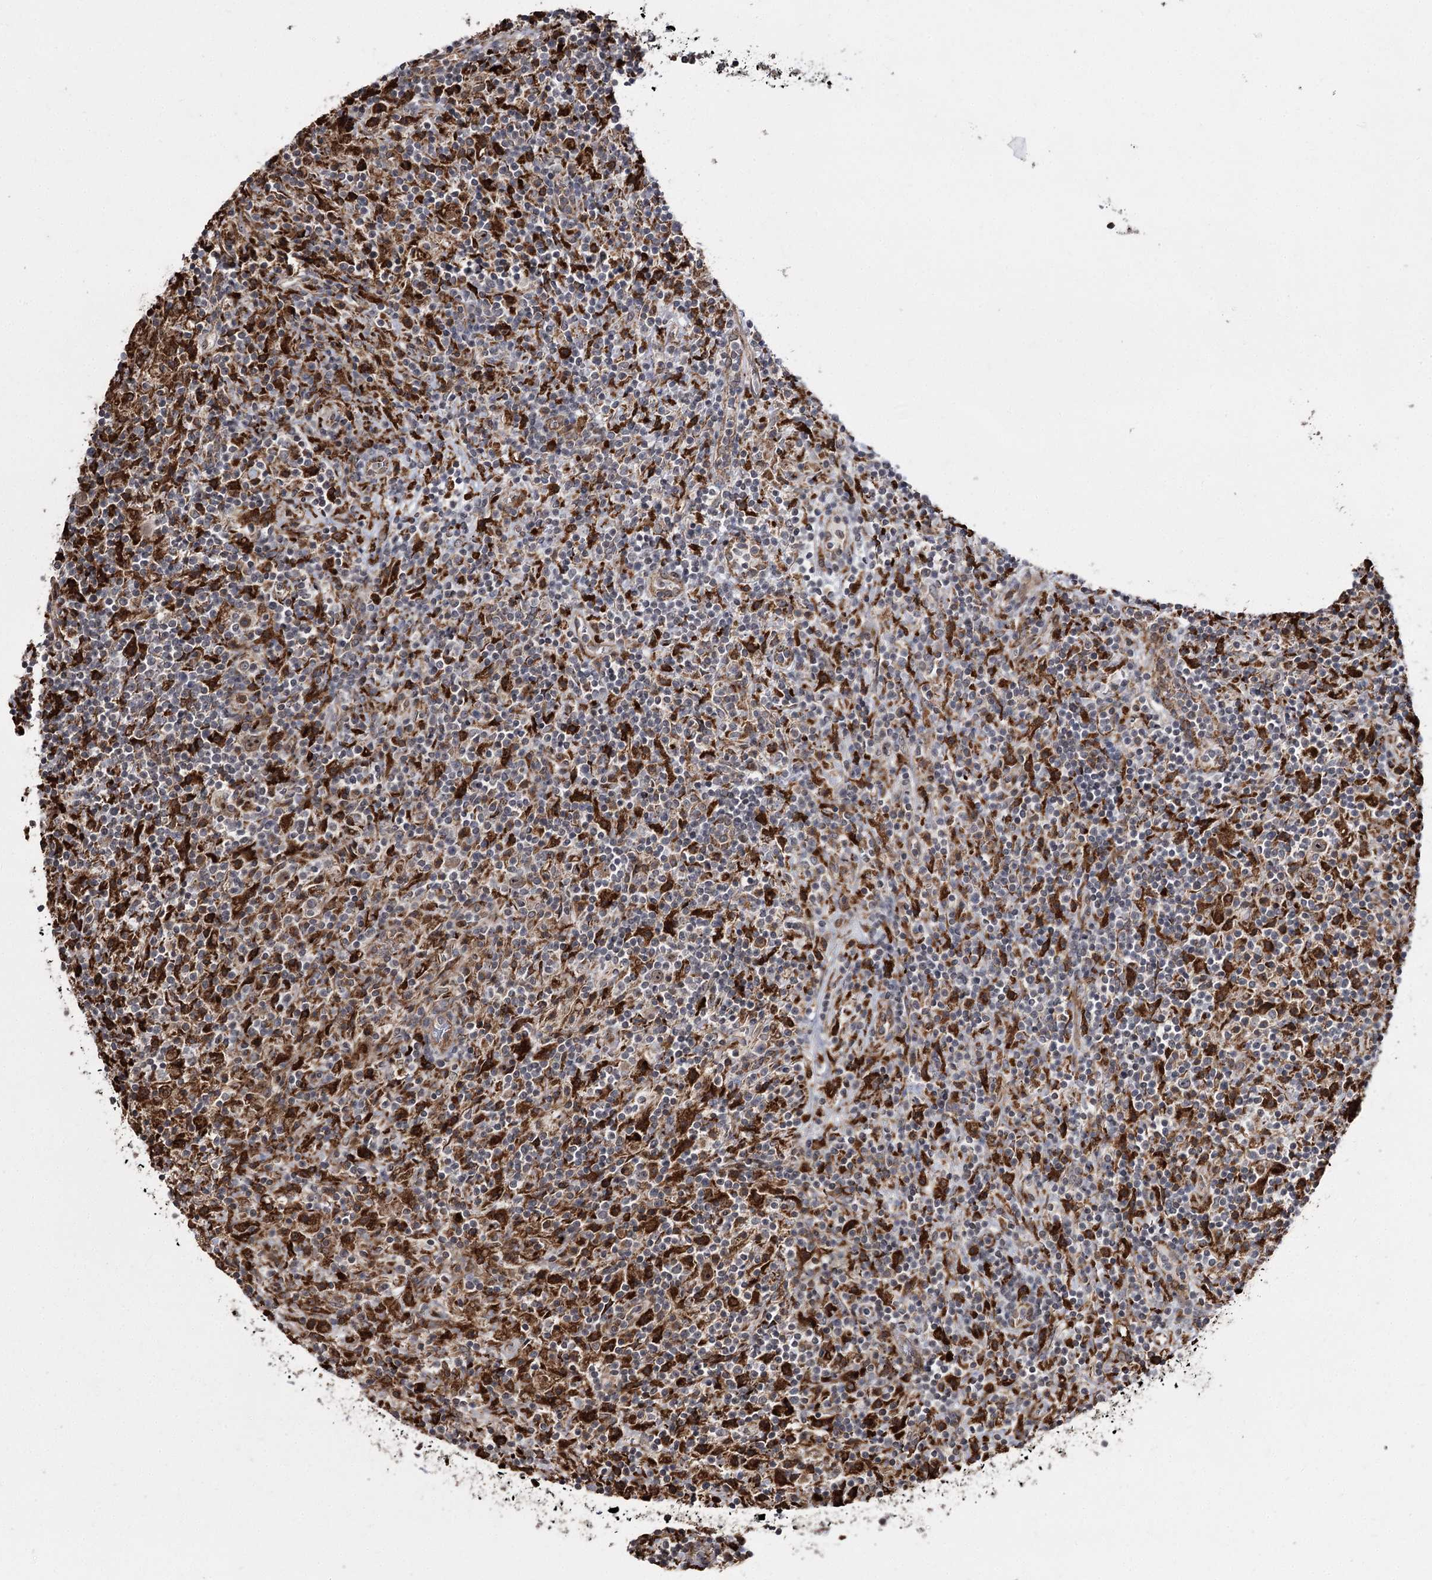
{"staining": {"intensity": "weak", "quantity": "25%-75%", "location": "cytoplasmic/membranous,nuclear"}, "tissue": "lymphoma", "cell_type": "Tumor cells", "image_type": "cancer", "snomed": [{"axis": "morphology", "description": "Hodgkin's disease, NOS"}, {"axis": "topography", "description": "Lymph node"}], "caption": "Immunohistochemistry (IHC) histopathology image of Hodgkin's disease stained for a protein (brown), which displays low levels of weak cytoplasmic/membranous and nuclear expression in about 25%-75% of tumor cells.", "gene": "FANCL", "patient": {"sex": "male", "age": 70}}